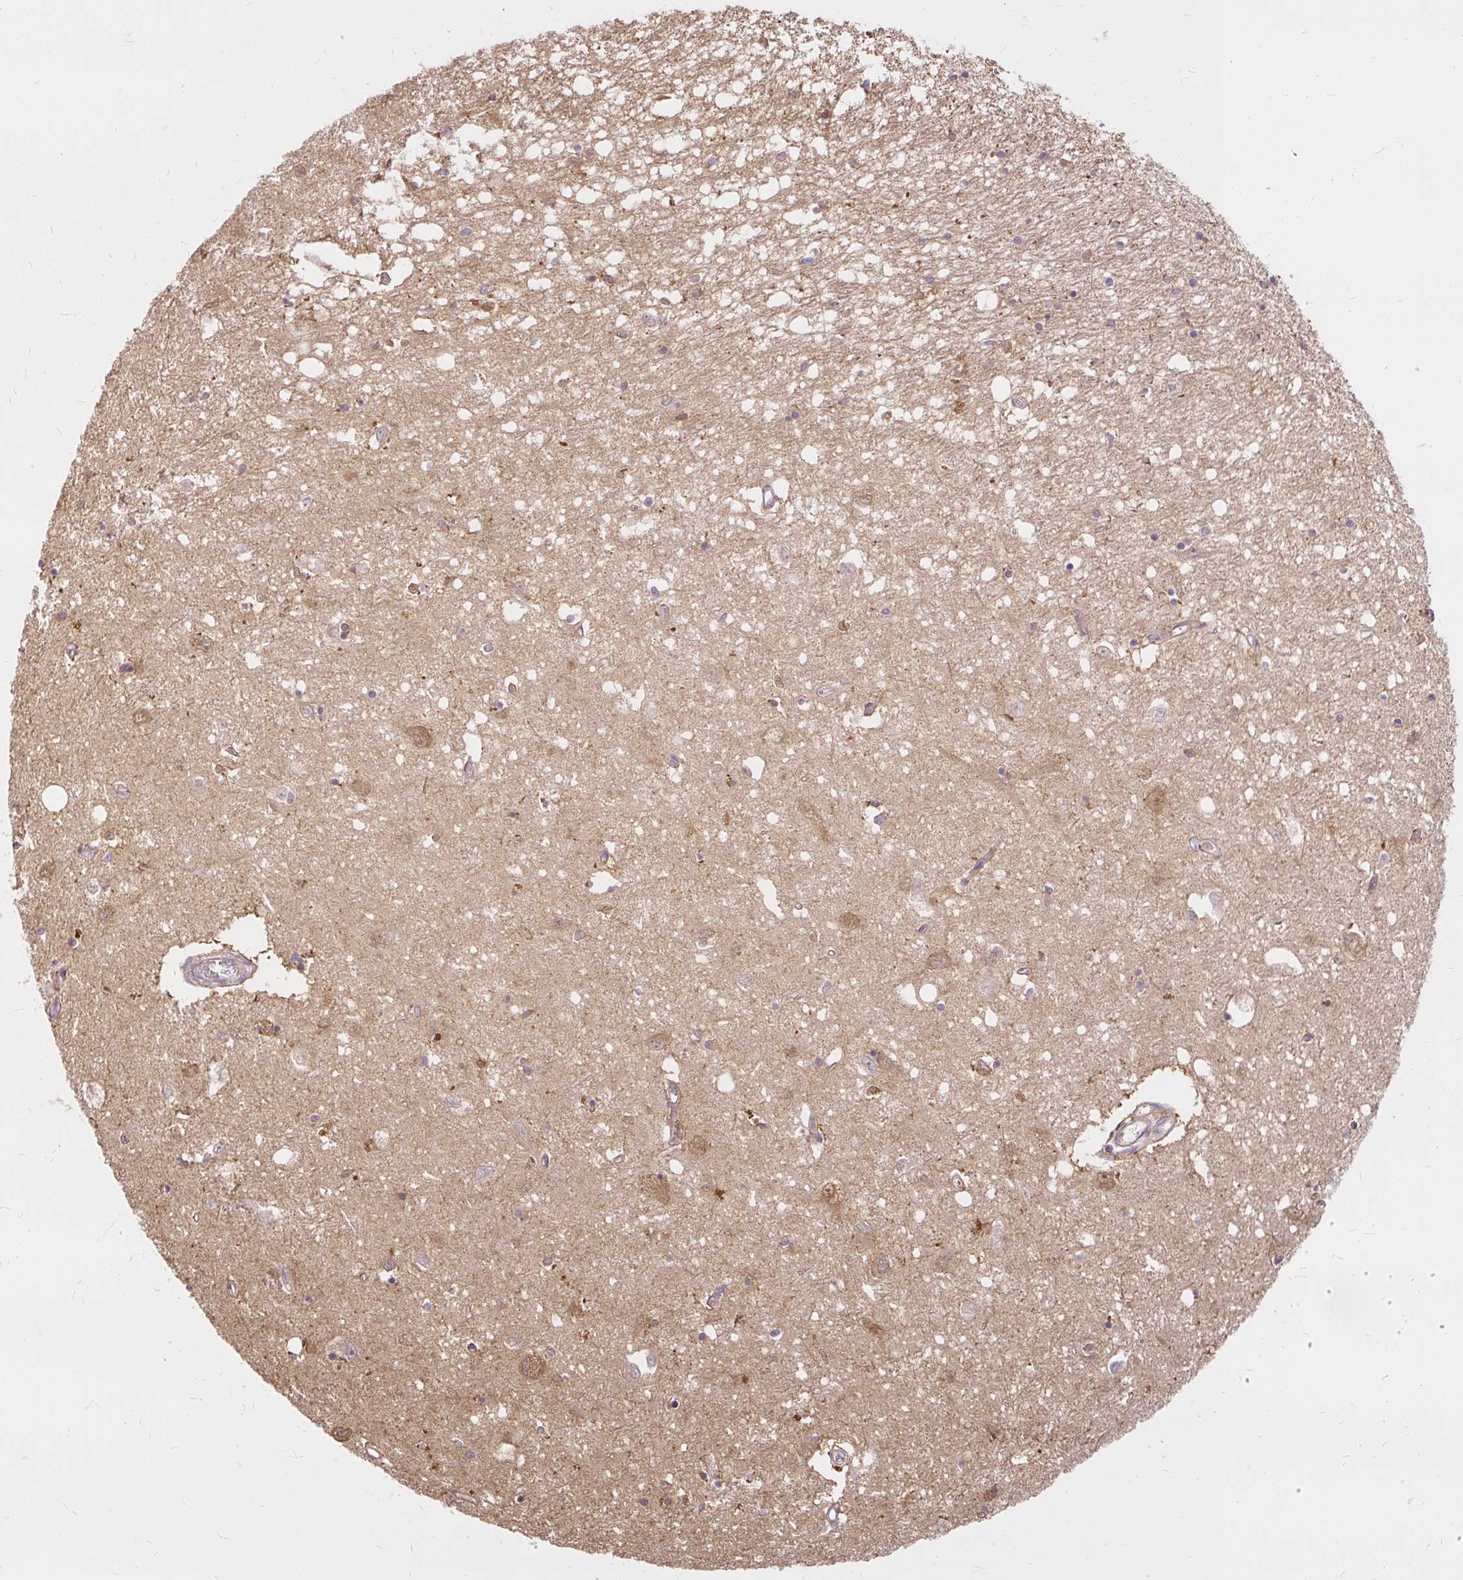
{"staining": {"intensity": "strong", "quantity": "<25%", "location": "cytoplasmic/membranous,nuclear"}, "tissue": "caudate", "cell_type": "Glial cells", "image_type": "normal", "snomed": [{"axis": "morphology", "description": "Normal tissue, NOS"}, {"axis": "topography", "description": "Lateral ventricle wall"}], "caption": "High-power microscopy captured an IHC histopathology image of unremarkable caudate, revealing strong cytoplasmic/membranous,nuclear staining in approximately <25% of glial cells.", "gene": "AP5S1", "patient": {"sex": "male", "age": 70}}